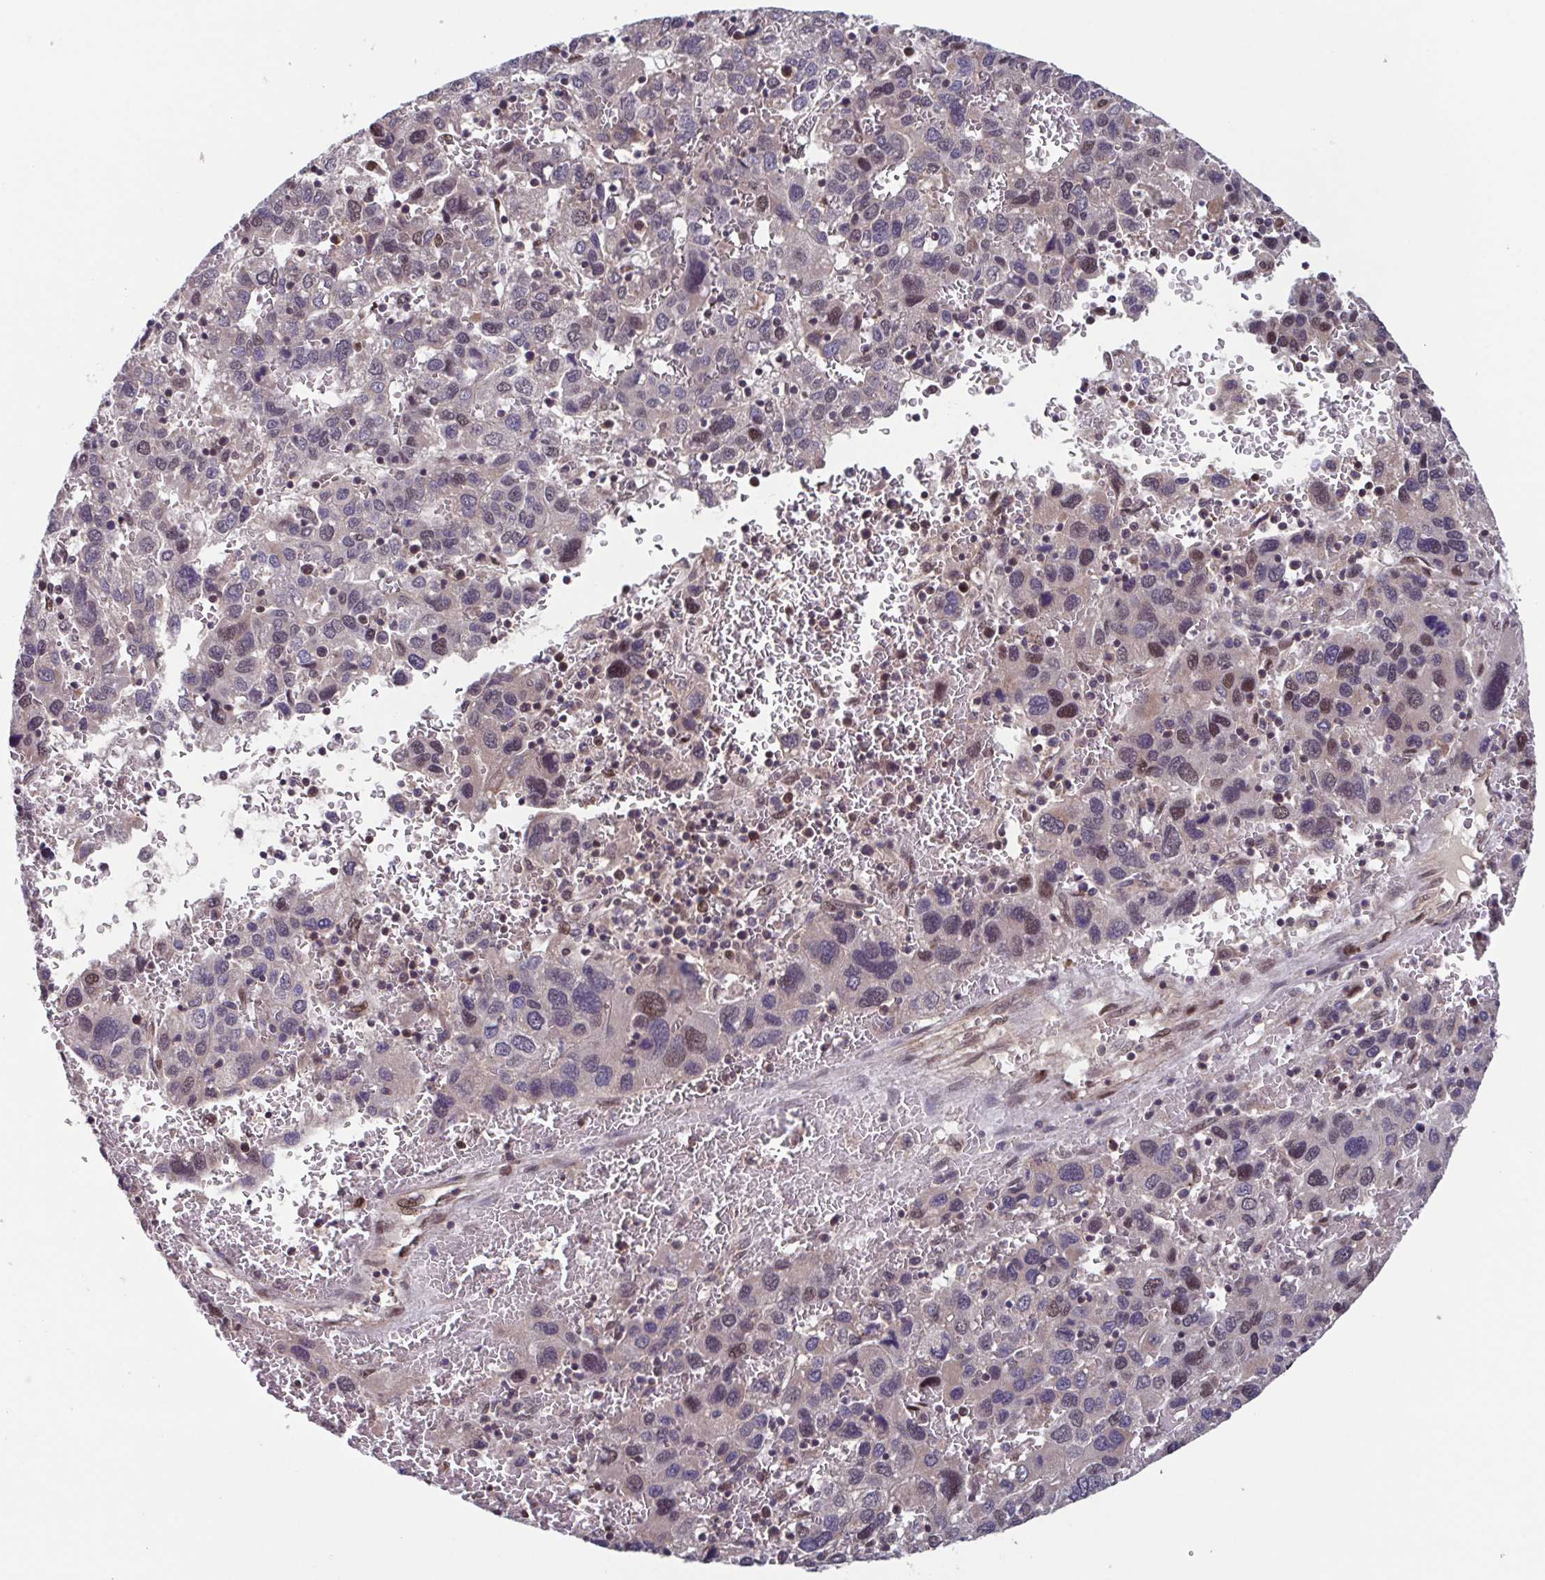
{"staining": {"intensity": "weak", "quantity": "<25%", "location": "nuclear"}, "tissue": "liver cancer", "cell_type": "Tumor cells", "image_type": "cancer", "snomed": [{"axis": "morphology", "description": "Carcinoma, Hepatocellular, NOS"}, {"axis": "topography", "description": "Liver"}], "caption": "High power microscopy micrograph of an IHC histopathology image of liver hepatocellular carcinoma, revealing no significant staining in tumor cells.", "gene": "TTC19", "patient": {"sex": "male", "age": 69}}